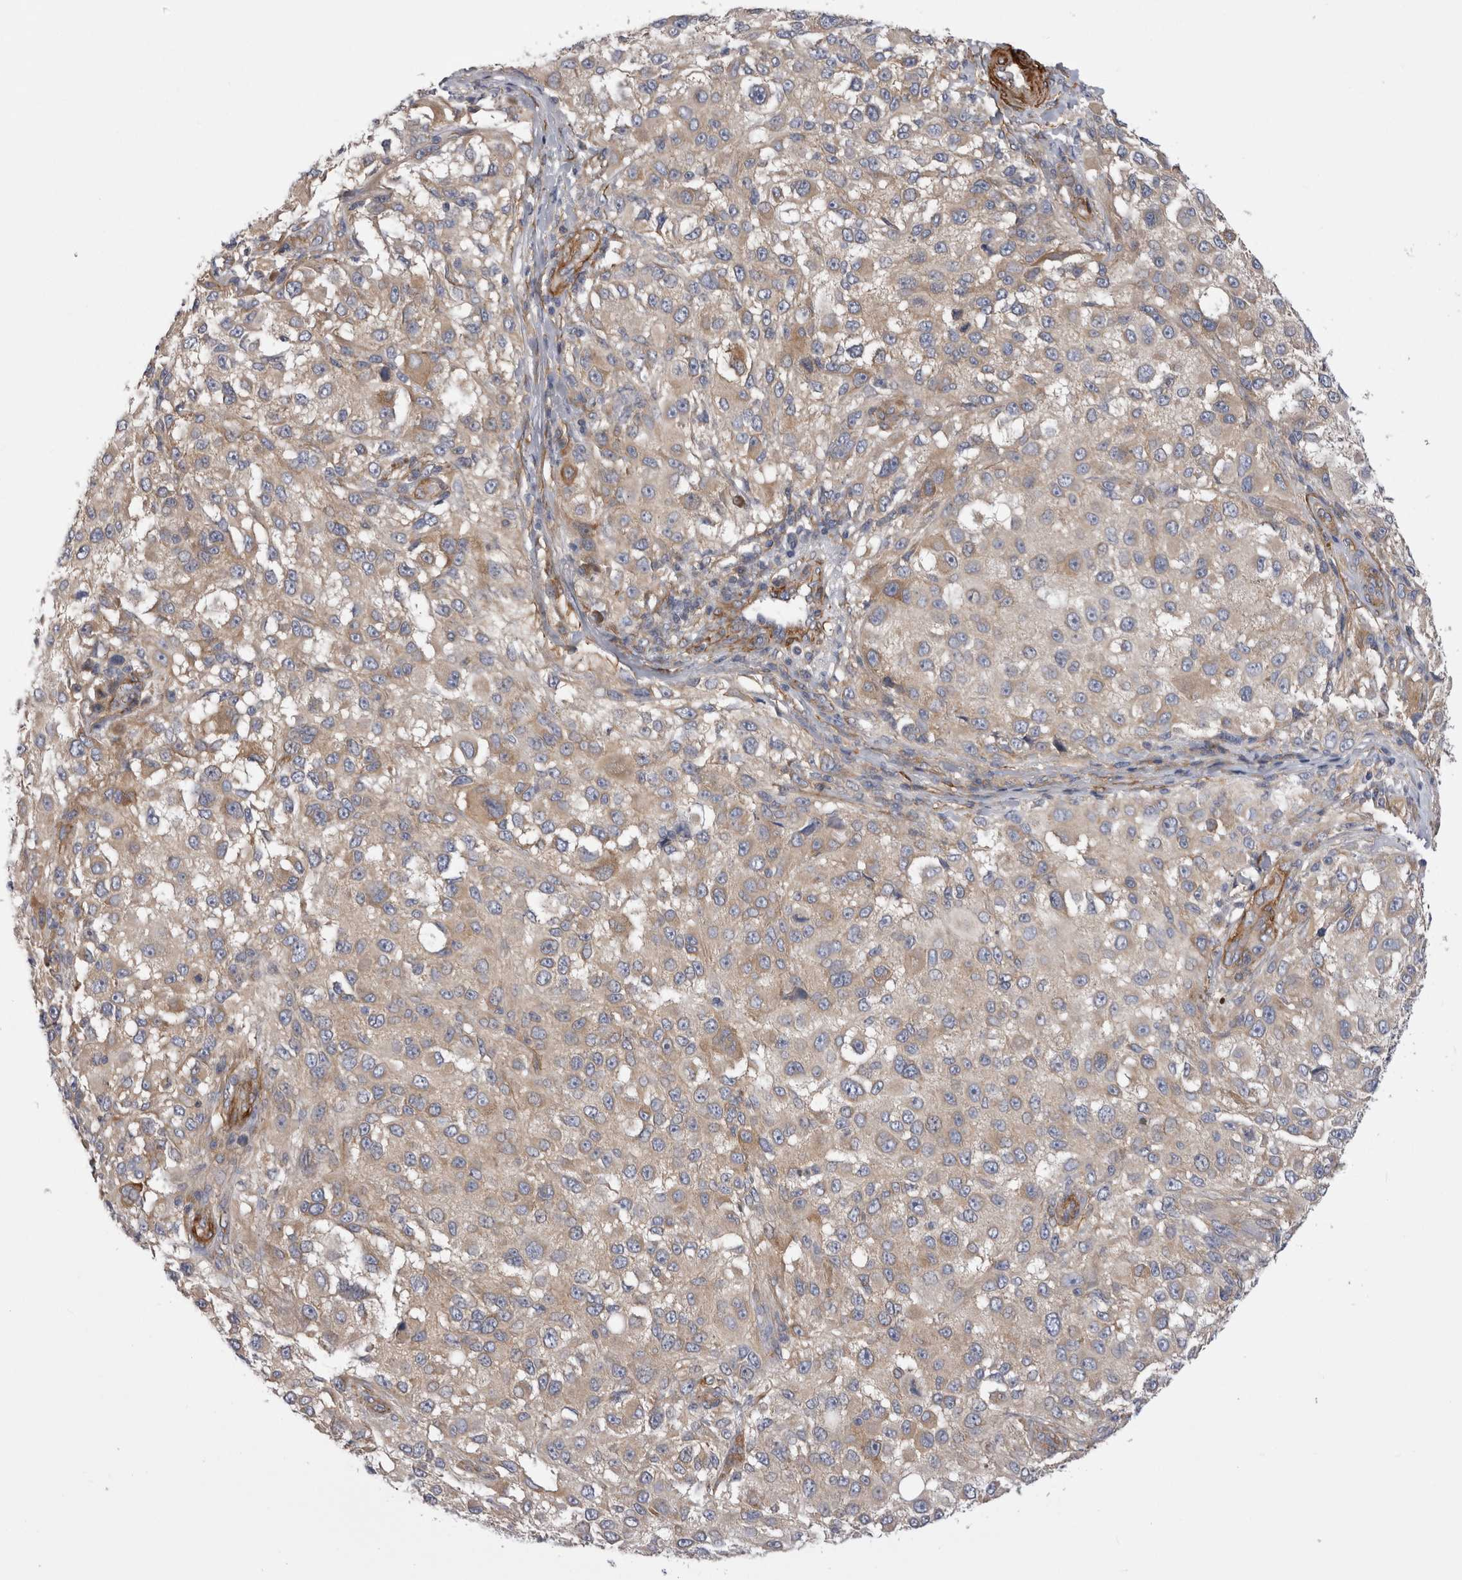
{"staining": {"intensity": "weak", "quantity": "<25%", "location": "cytoplasmic/membranous"}, "tissue": "melanoma", "cell_type": "Tumor cells", "image_type": "cancer", "snomed": [{"axis": "morphology", "description": "Necrosis, NOS"}, {"axis": "morphology", "description": "Malignant melanoma, NOS"}, {"axis": "topography", "description": "Skin"}], "caption": "Histopathology image shows no significant protein staining in tumor cells of malignant melanoma.", "gene": "EPRS1", "patient": {"sex": "female", "age": 87}}